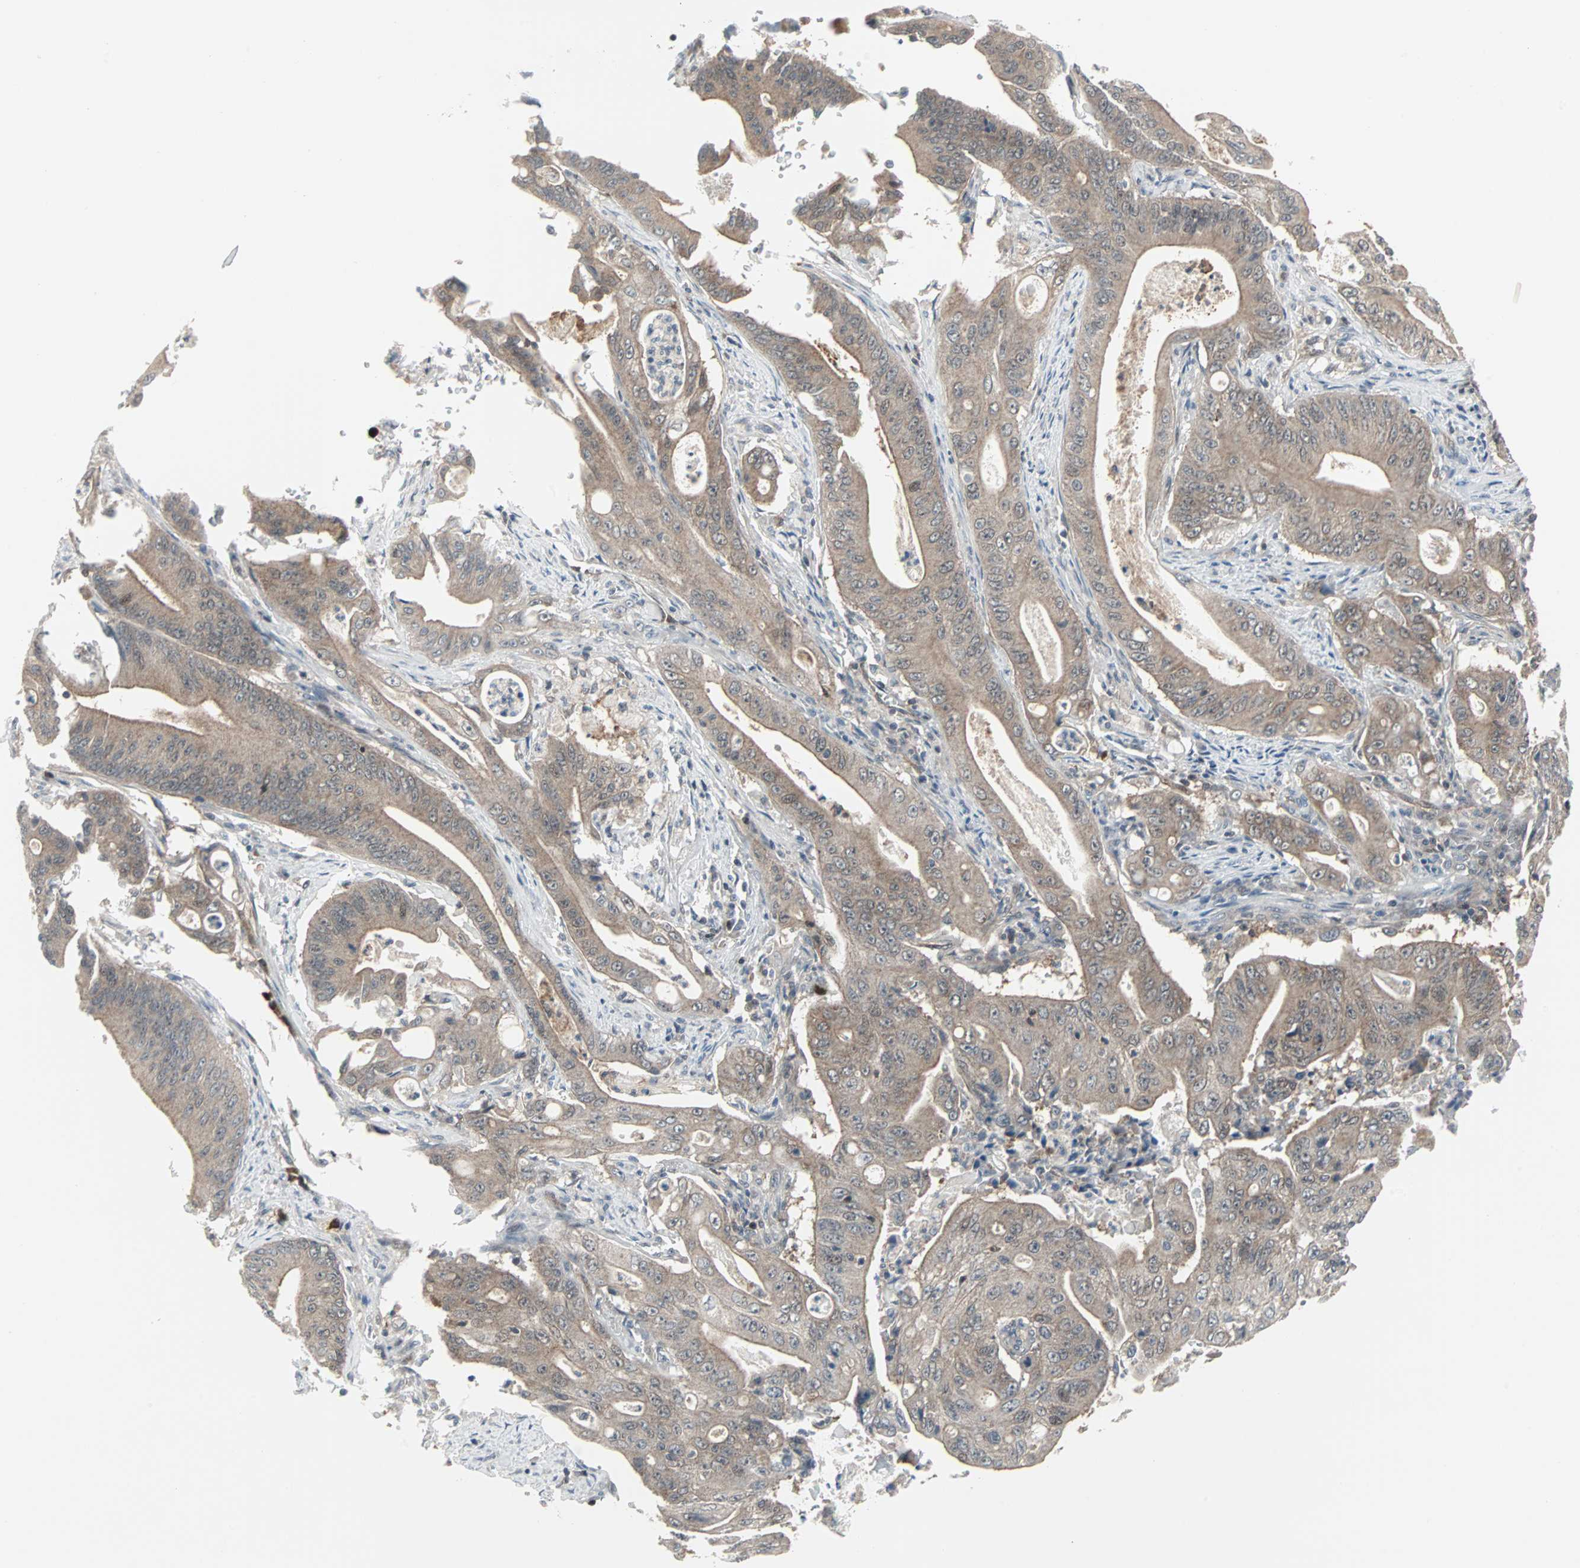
{"staining": {"intensity": "weak", "quantity": ">75%", "location": "cytoplasmic/membranous"}, "tissue": "pancreatic cancer", "cell_type": "Tumor cells", "image_type": "cancer", "snomed": [{"axis": "morphology", "description": "Normal tissue, NOS"}, {"axis": "topography", "description": "Lymph node"}], "caption": "Brown immunohistochemical staining in human pancreatic cancer demonstrates weak cytoplasmic/membranous staining in approximately >75% of tumor cells. The staining is performed using DAB brown chromogen to label protein expression. The nuclei are counter-stained blue using hematoxylin.", "gene": "CASP3", "patient": {"sex": "male", "age": 62}}